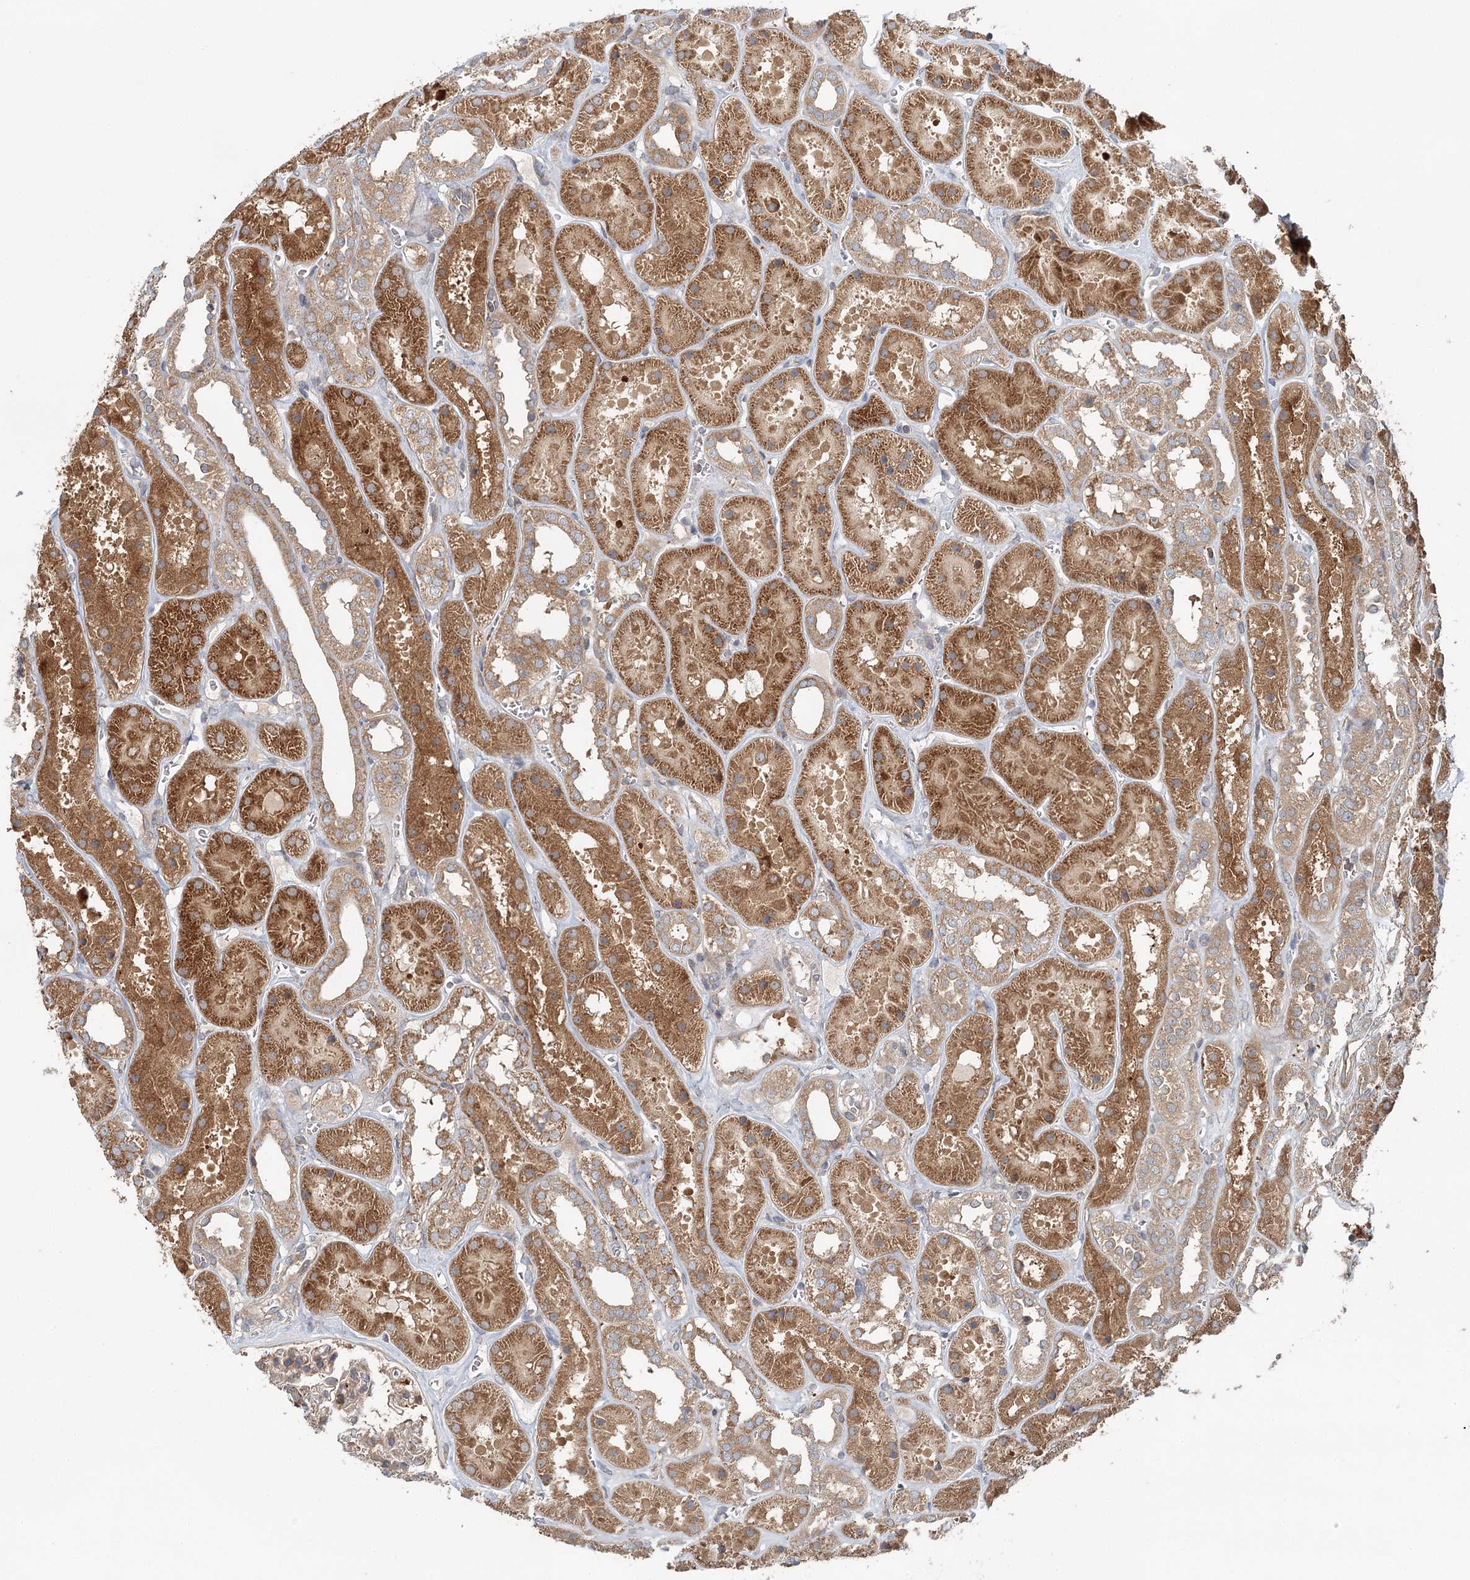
{"staining": {"intensity": "moderate", "quantity": ">75%", "location": "cytoplasmic/membranous"}, "tissue": "kidney", "cell_type": "Cells in glomeruli", "image_type": "normal", "snomed": [{"axis": "morphology", "description": "Normal tissue, NOS"}, {"axis": "topography", "description": "Kidney"}], "caption": "DAB immunohistochemical staining of normal human kidney demonstrates moderate cytoplasmic/membranous protein positivity in approximately >75% of cells in glomeruli. (IHC, brightfield microscopy, high magnification).", "gene": "ENSG00000273217", "patient": {"sex": "female", "age": 41}}